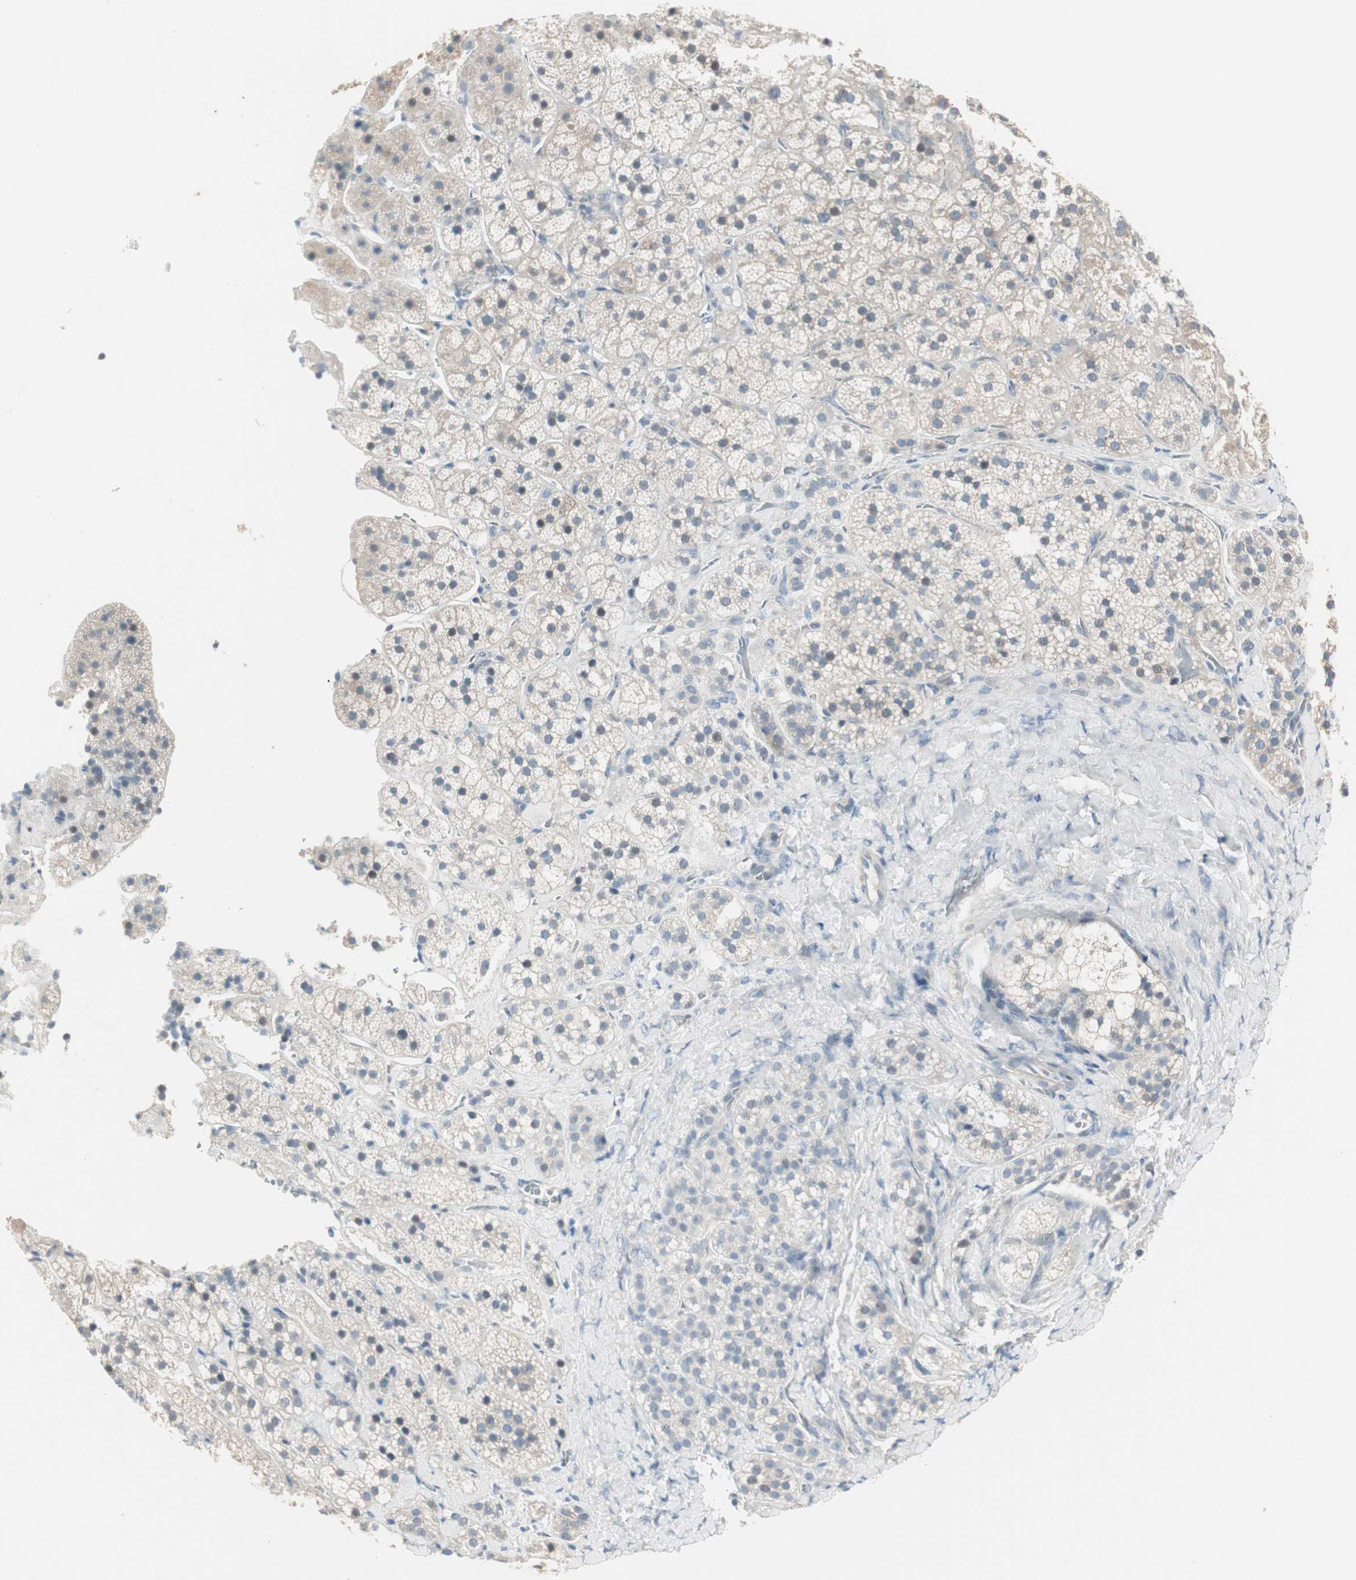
{"staining": {"intensity": "weak", "quantity": "25%-75%", "location": "cytoplasmic/membranous,nuclear"}, "tissue": "adrenal gland", "cell_type": "Glandular cells", "image_type": "normal", "snomed": [{"axis": "morphology", "description": "Normal tissue, NOS"}, {"axis": "topography", "description": "Adrenal gland"}], "caption": "Glandular cells exhibit low levels of weak cytoplasmic/membranous,nuclear positivity in approximately 25%-75% of cells in benign human adrenal gland.", "gene": "PDZK1", "patient": {"sex": "female", "age": 44}}